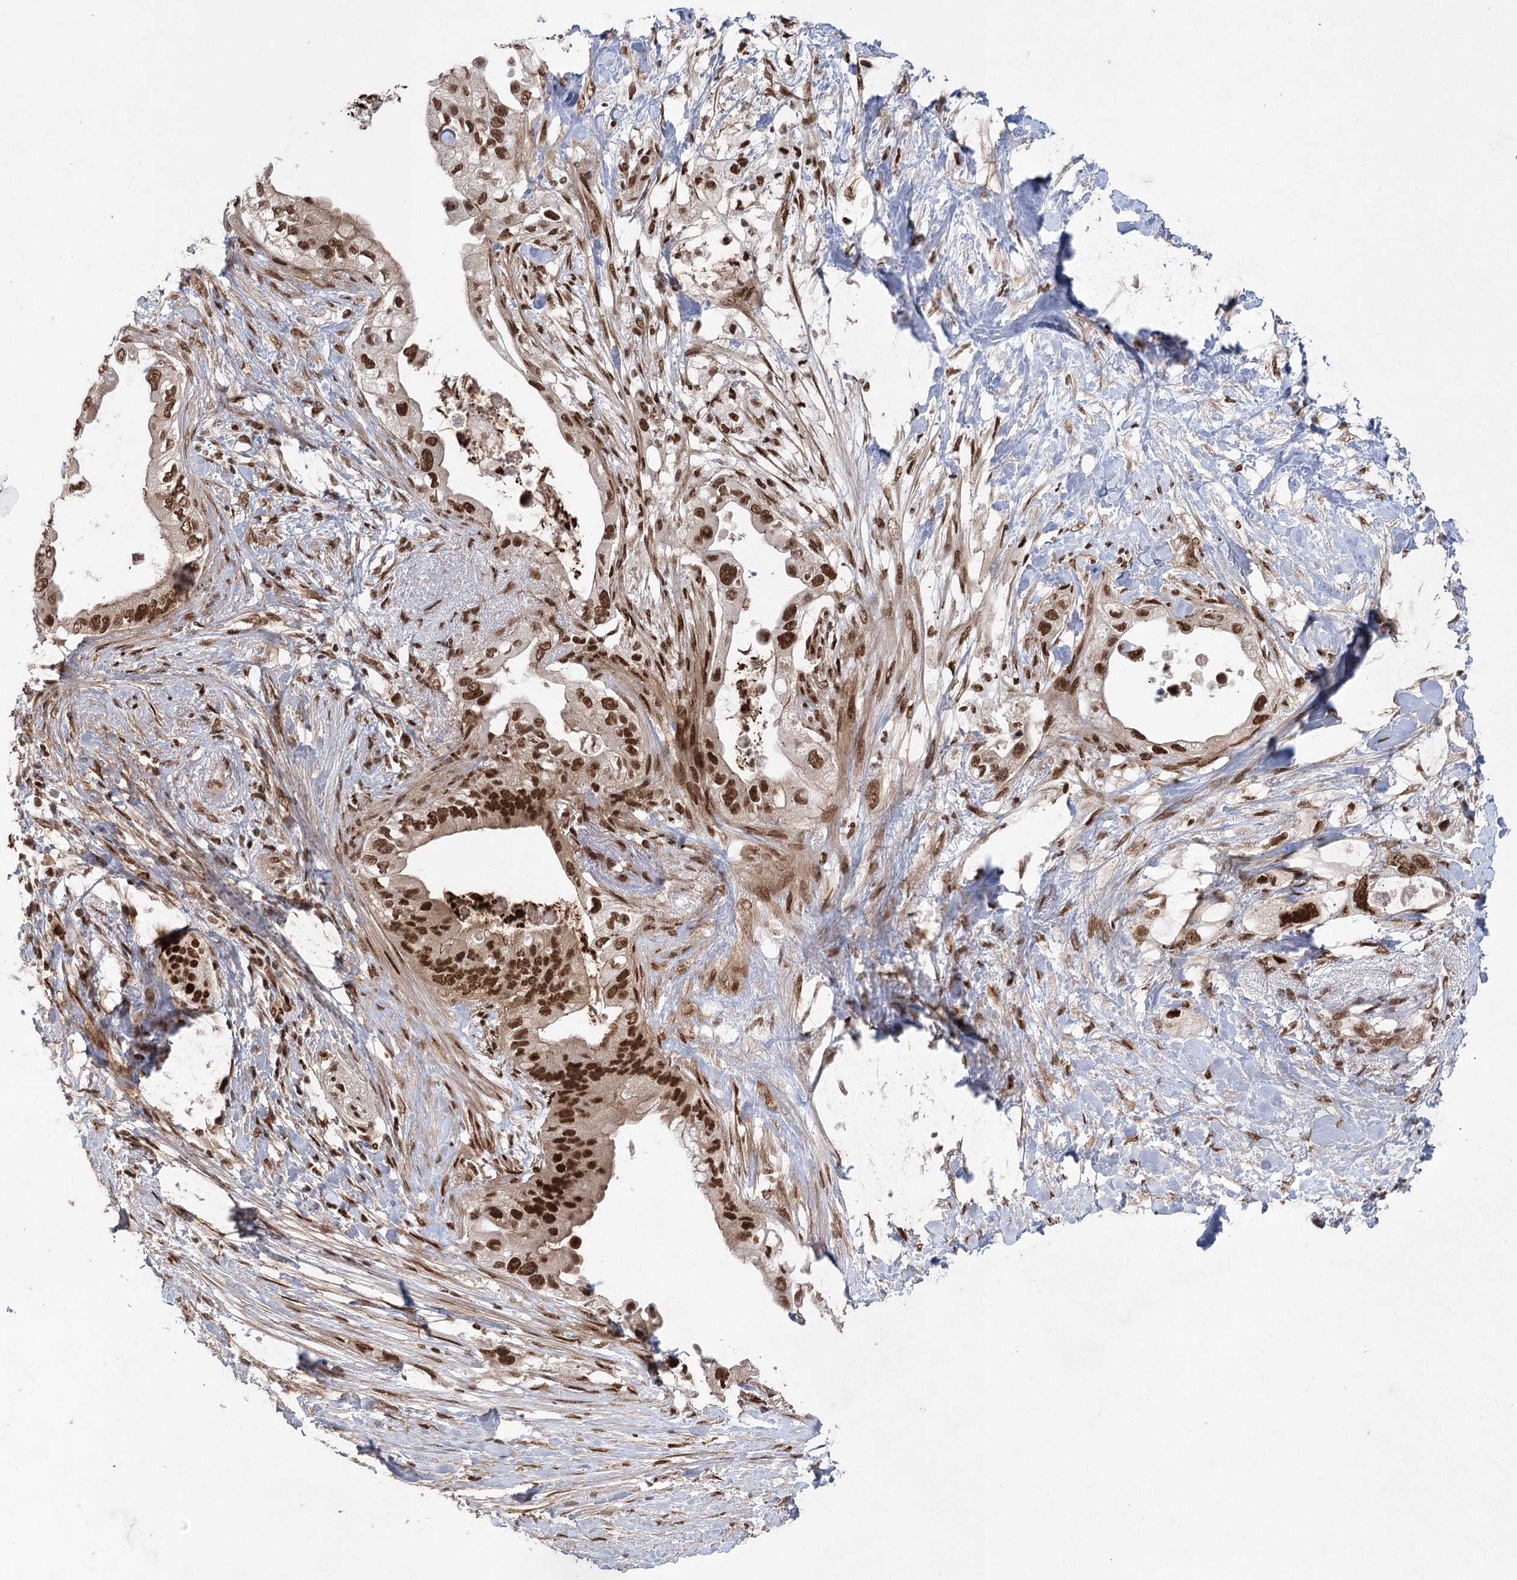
{"staining": {"intensity": "strong", "quantity": ">75%", "location": "nuclear"}, "tissue": "pancreatic cancer", "cell_type": "Tumor cells", "image_type": "cancer", "snomed": [{"axis": "morphology", "description": "Adenocarcinoma, NOS"}, {"axis": "topography", "description": "Pancreas"}], "caption": "This is an image of IHC staining of adenocarcinoma (pancreatic), which shows strong staining in the nuclear of tumor cells.", "gene": "ZCCHC8", "patient": {"sex": "female", "age": 56}}